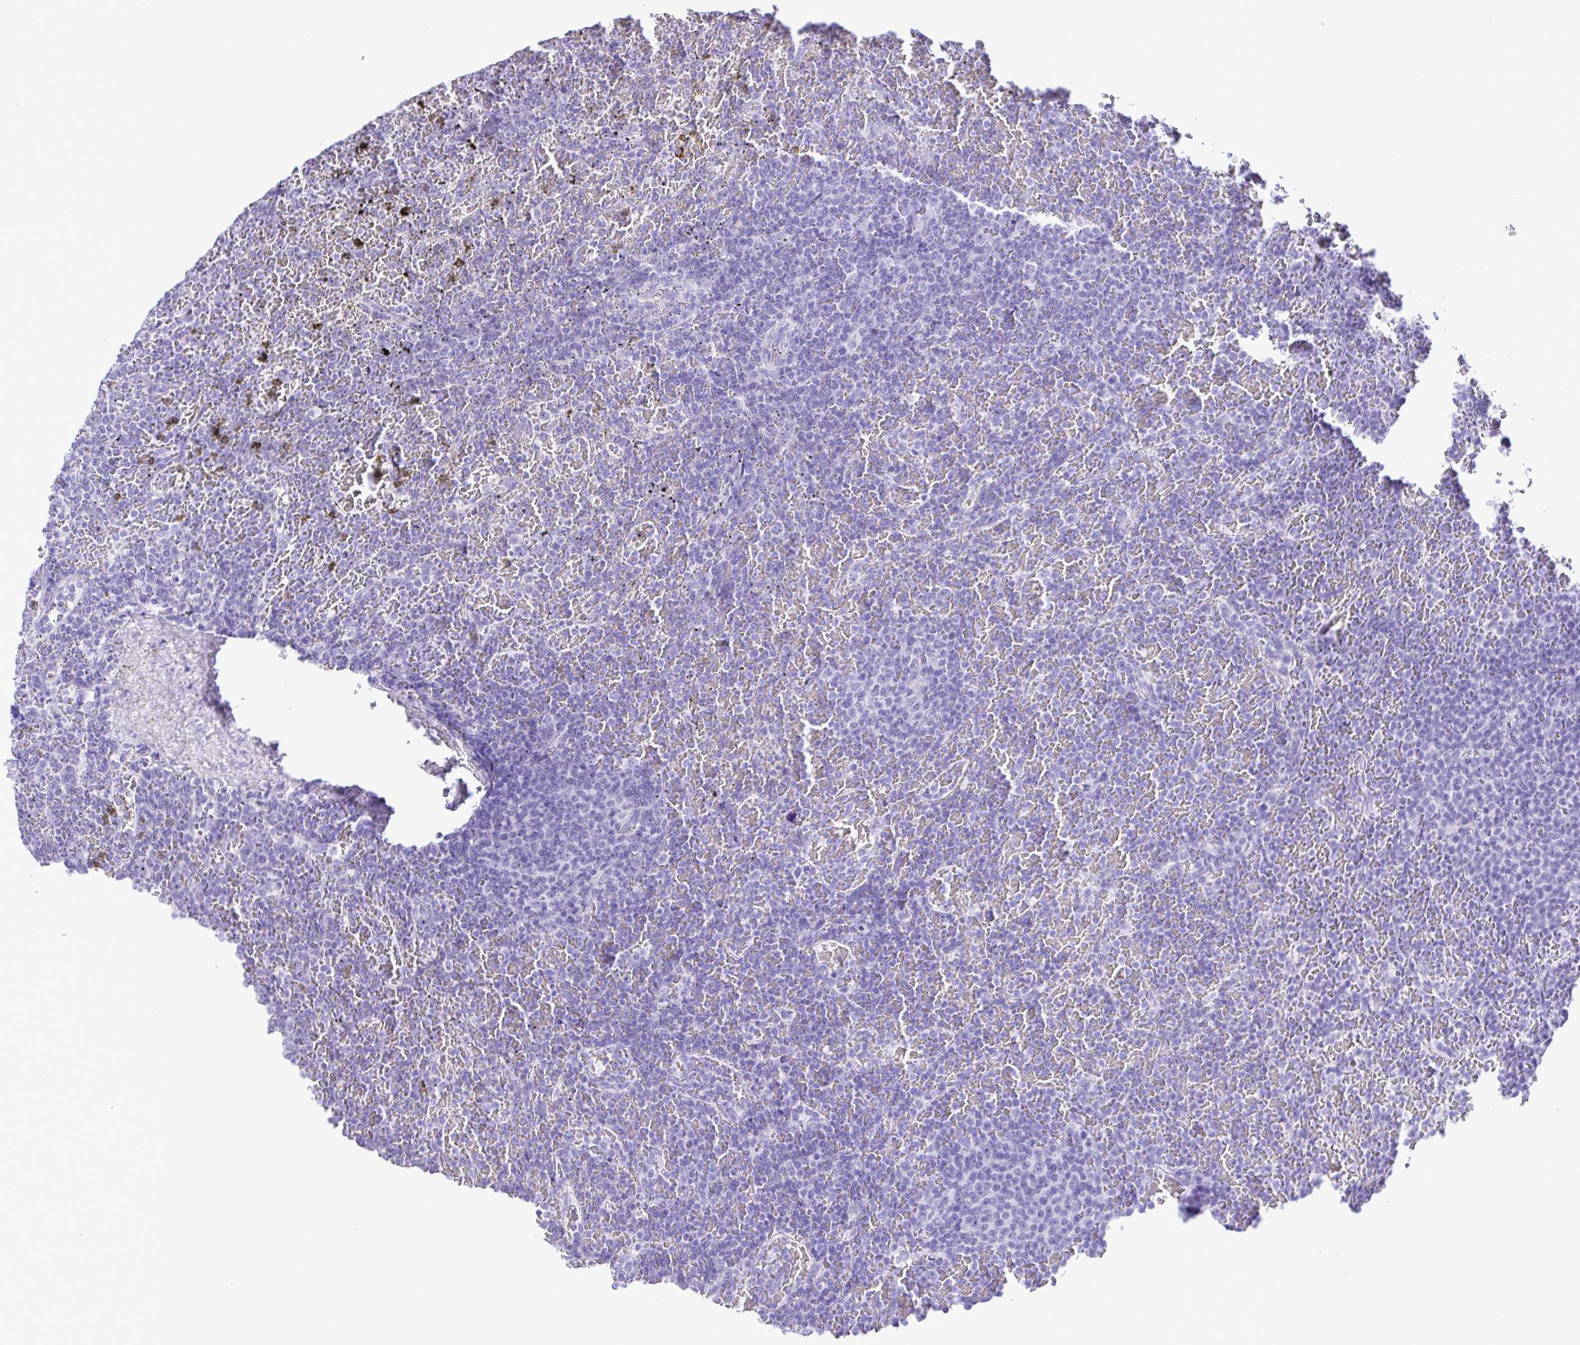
{"staining": {"intensity": "negative", "quantity": "none", "location": "none"}, "tissue": "lymphoma", "cell_type": "Tumor cells", "image_type": "cancer", "snomed": [{"axis": "morphology", "description": "Malignant lymphoma, non-Hodgkin's type, Low grade"}, {"axis": "topography", "description": "Spleen"}], "caption": "Low-grade malignant lymphoma, non-Hodgkin's type was stained to show a protein in brown. There is no significant expression in tumor cells.", "gene": "ERP27", "patient": {"sex": "female", "age": 77}}